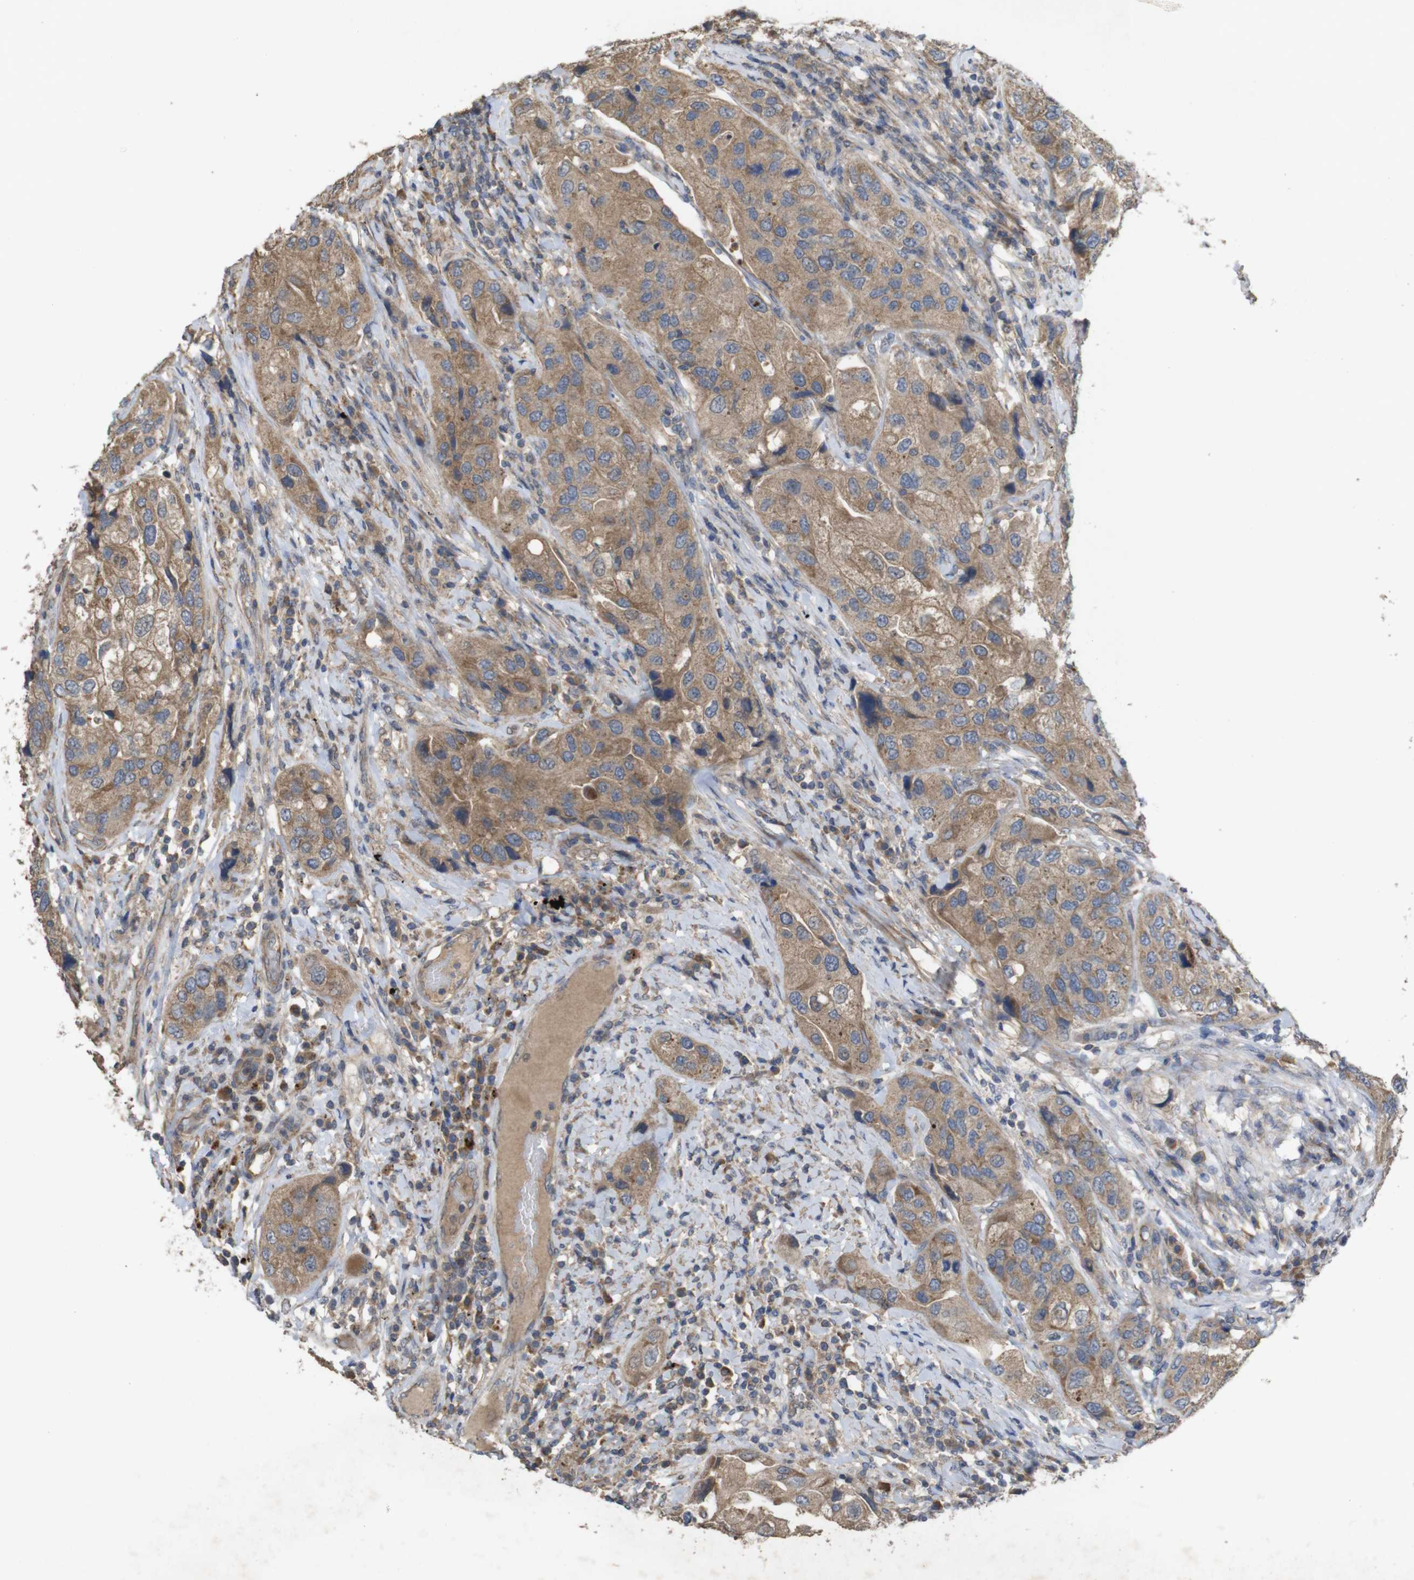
{"staining": {"intensity": "moderate", "quantity": ">75%", "location": "cytoplasmic/membranous"}, "tissue": "urothelial cancer", "cell_type": "Tumor cells", "image_type": "cancer", "snomed": [{"axis": "morphology", "description": "Urothelial carcinoma, High grade"}, {"axis": "topography", "description": "Urinary bladder"}], "caption": "Immunohistochemistry (IHC) histopathology image of high-grade urothelial carcinoma stained for a protein (brown), which reveals medium levels of moderate cytoplasmic/membranous staining in about >75% of tumor cells.", "gene": "KCNS3", "patient": {"sex": "female", "age": 64}}